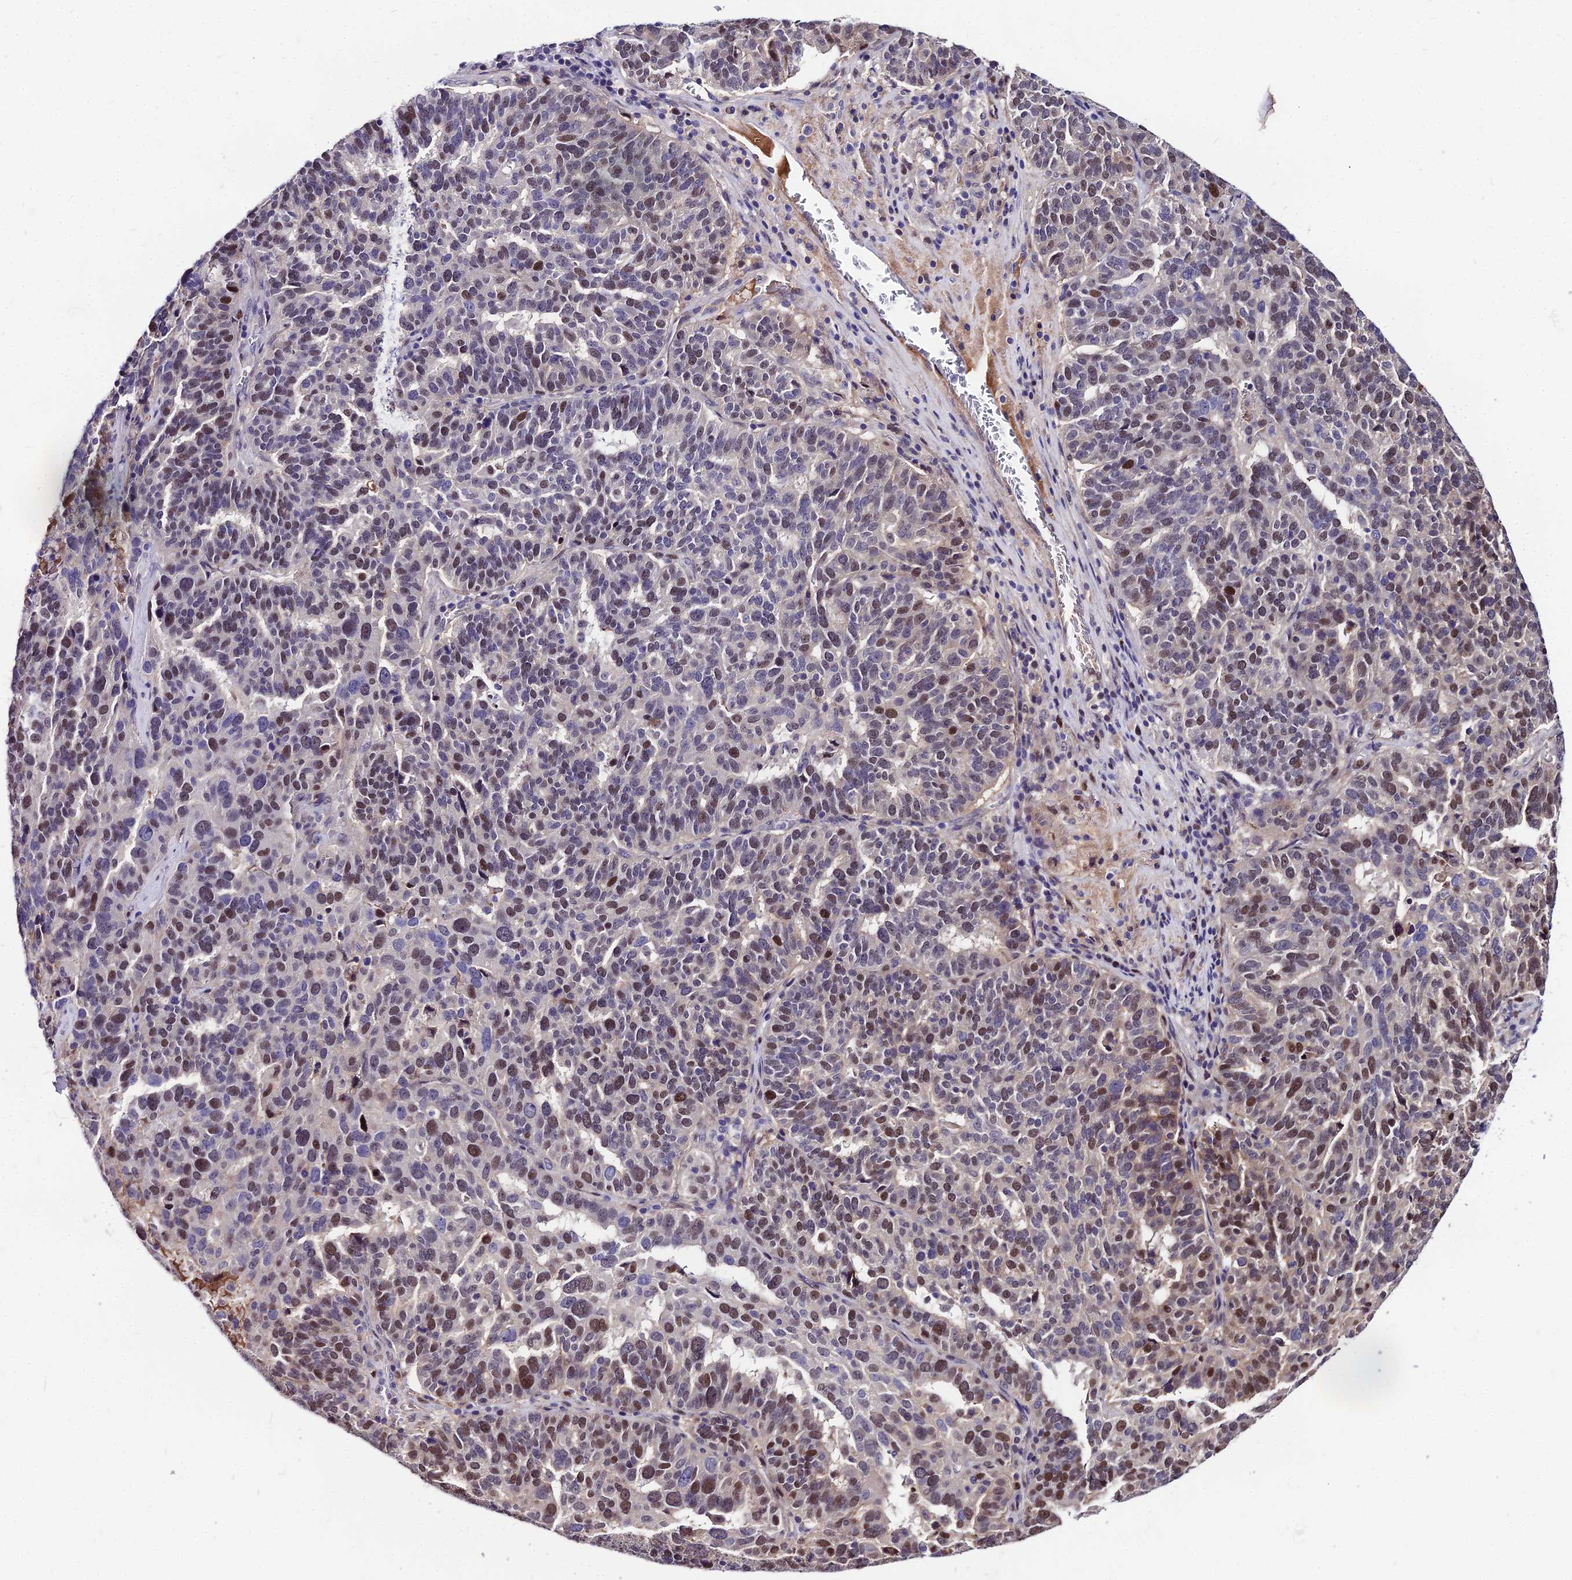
{"staining": {"intensity": "moderate", "quantity": "<25%", "location": "nuclear"}, "tissue": "ovarian cancer", "cell_type": "Tumor cells", "image_type": "cancer", "snomed": [{"axis": "morphology", "description": "Cystadenocarcinoma, serous, NOS"}, {"axis": "topography", "description": "Ovary"}], "caption": "Tumor cells show low levels of moderate nuclear positivity in approximately <25% of cells in serous cystadenocarcinoma (ovarian).", "gene": "TRIML2", "patient": {"sex": "female", "age": 59}}